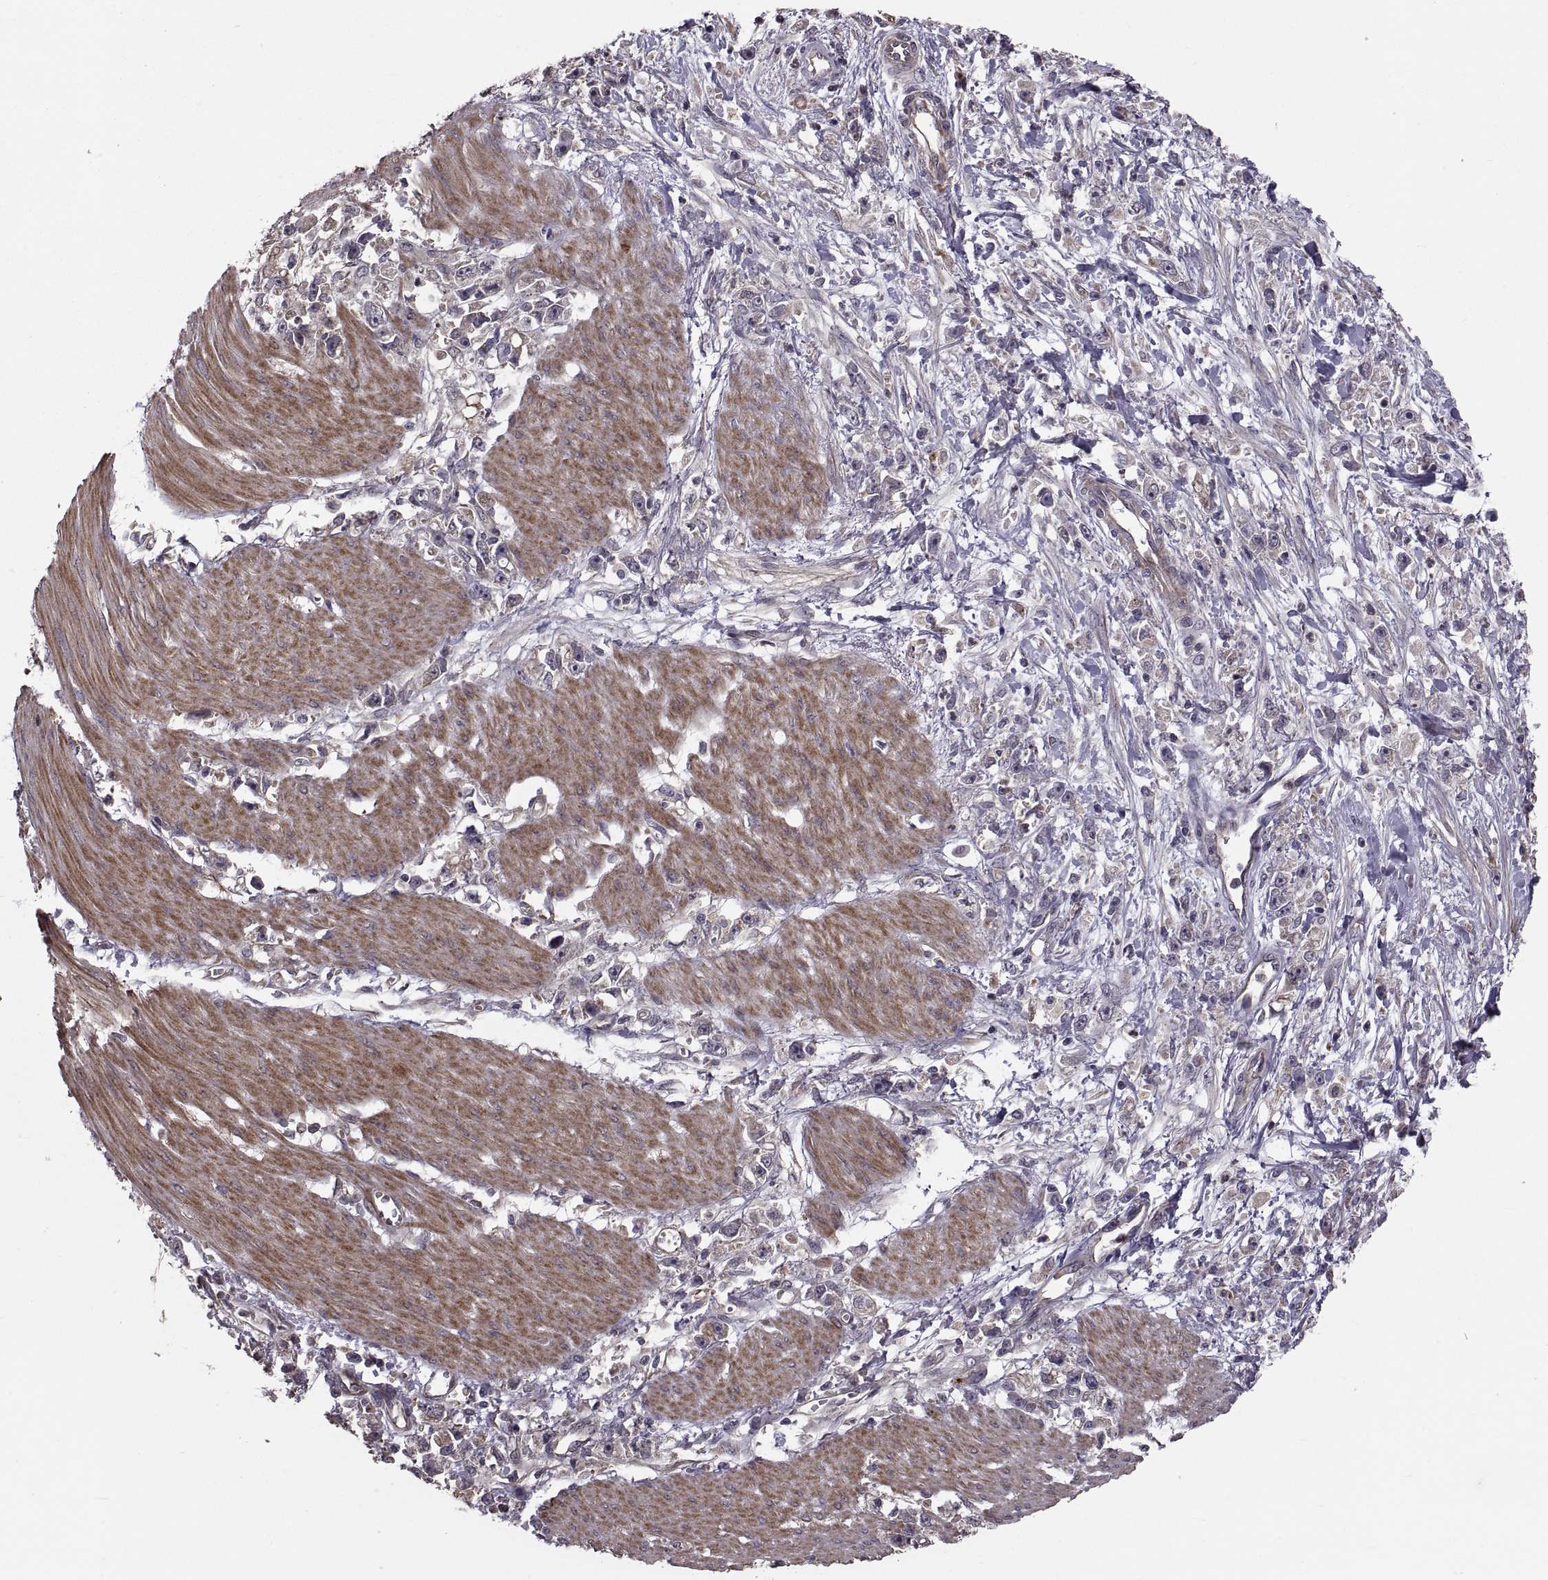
{"staining": {"intensity": "negative", "quantity": "none", "location": "none"}, "tissue": "stomach cancer", "cell_type": "Tumor cells", "image_type": "cancer", "snomed": [{"axis": "morphology", "description": "Adenocarcinoma, NOS"}, {"axis": "topography", "description": "Stomach"}], "caption": "DAB (3,3'-diaminobenzidine) immunohistochemical staining of human stomach cancer demonstrates no significant expression in tumor cells.", "gene": "PMM2", "patient": {"sex": "female", "age": 59}}